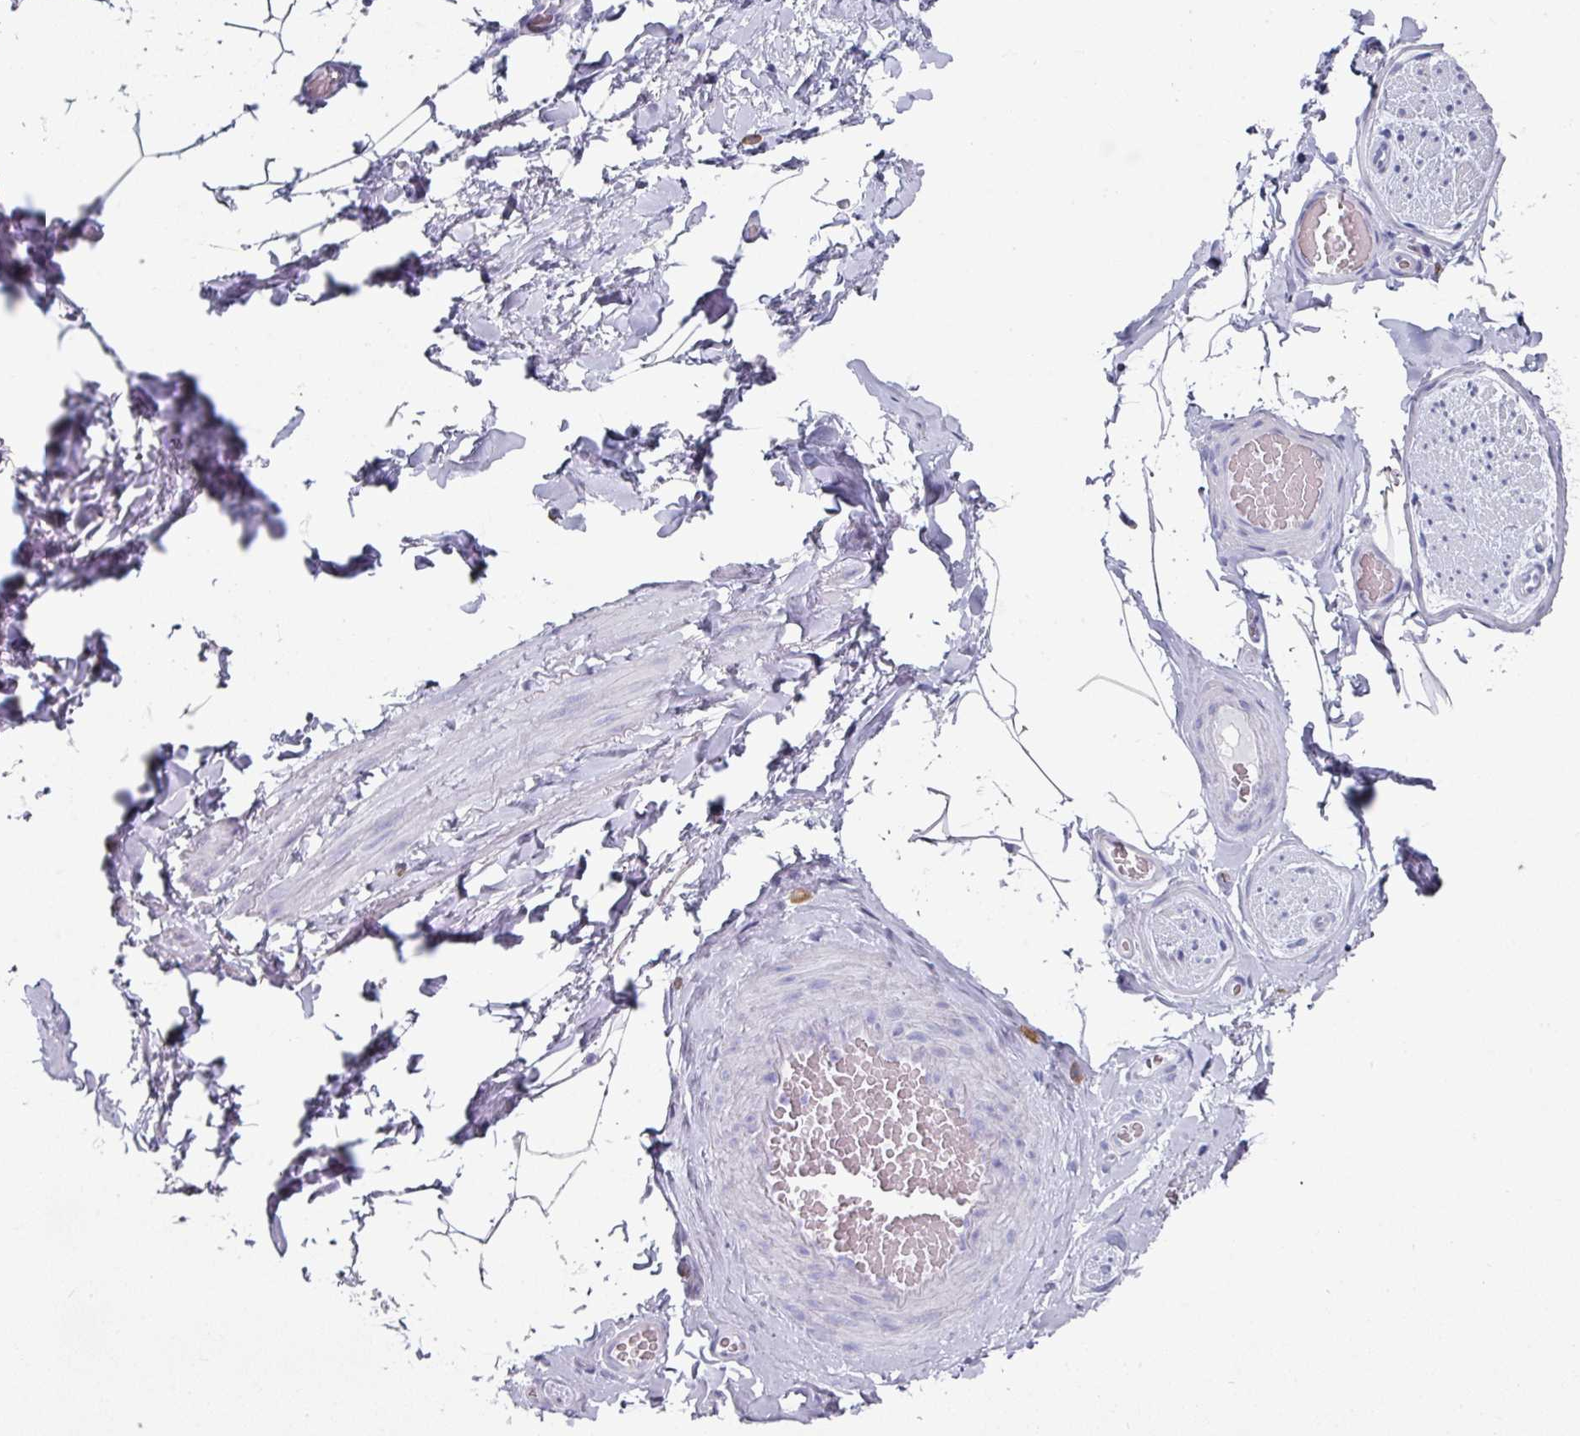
{"staining": {"intensity": "negative", "quantity": "none", "location": "none"}, "tissue": "adipose tissue", "cell_type": "Adipocytes", "image_type": "normal", "snomed": [{"axis": "morphology", "description": "Normal tissue, NOS"}, {"axis": "topography", "description": "Vascular tissue"}, {"axis": "topography", "description": "Peripheral nerve tissue"}], "caption": "Immunohistochemistry image of unremarkable adipose tissue: adipose tissue stained with DAB reveals no significant protein positivity in adipocytes.", "gene": "SETBP1", "patient": {"sex": "male", "age": 41}}